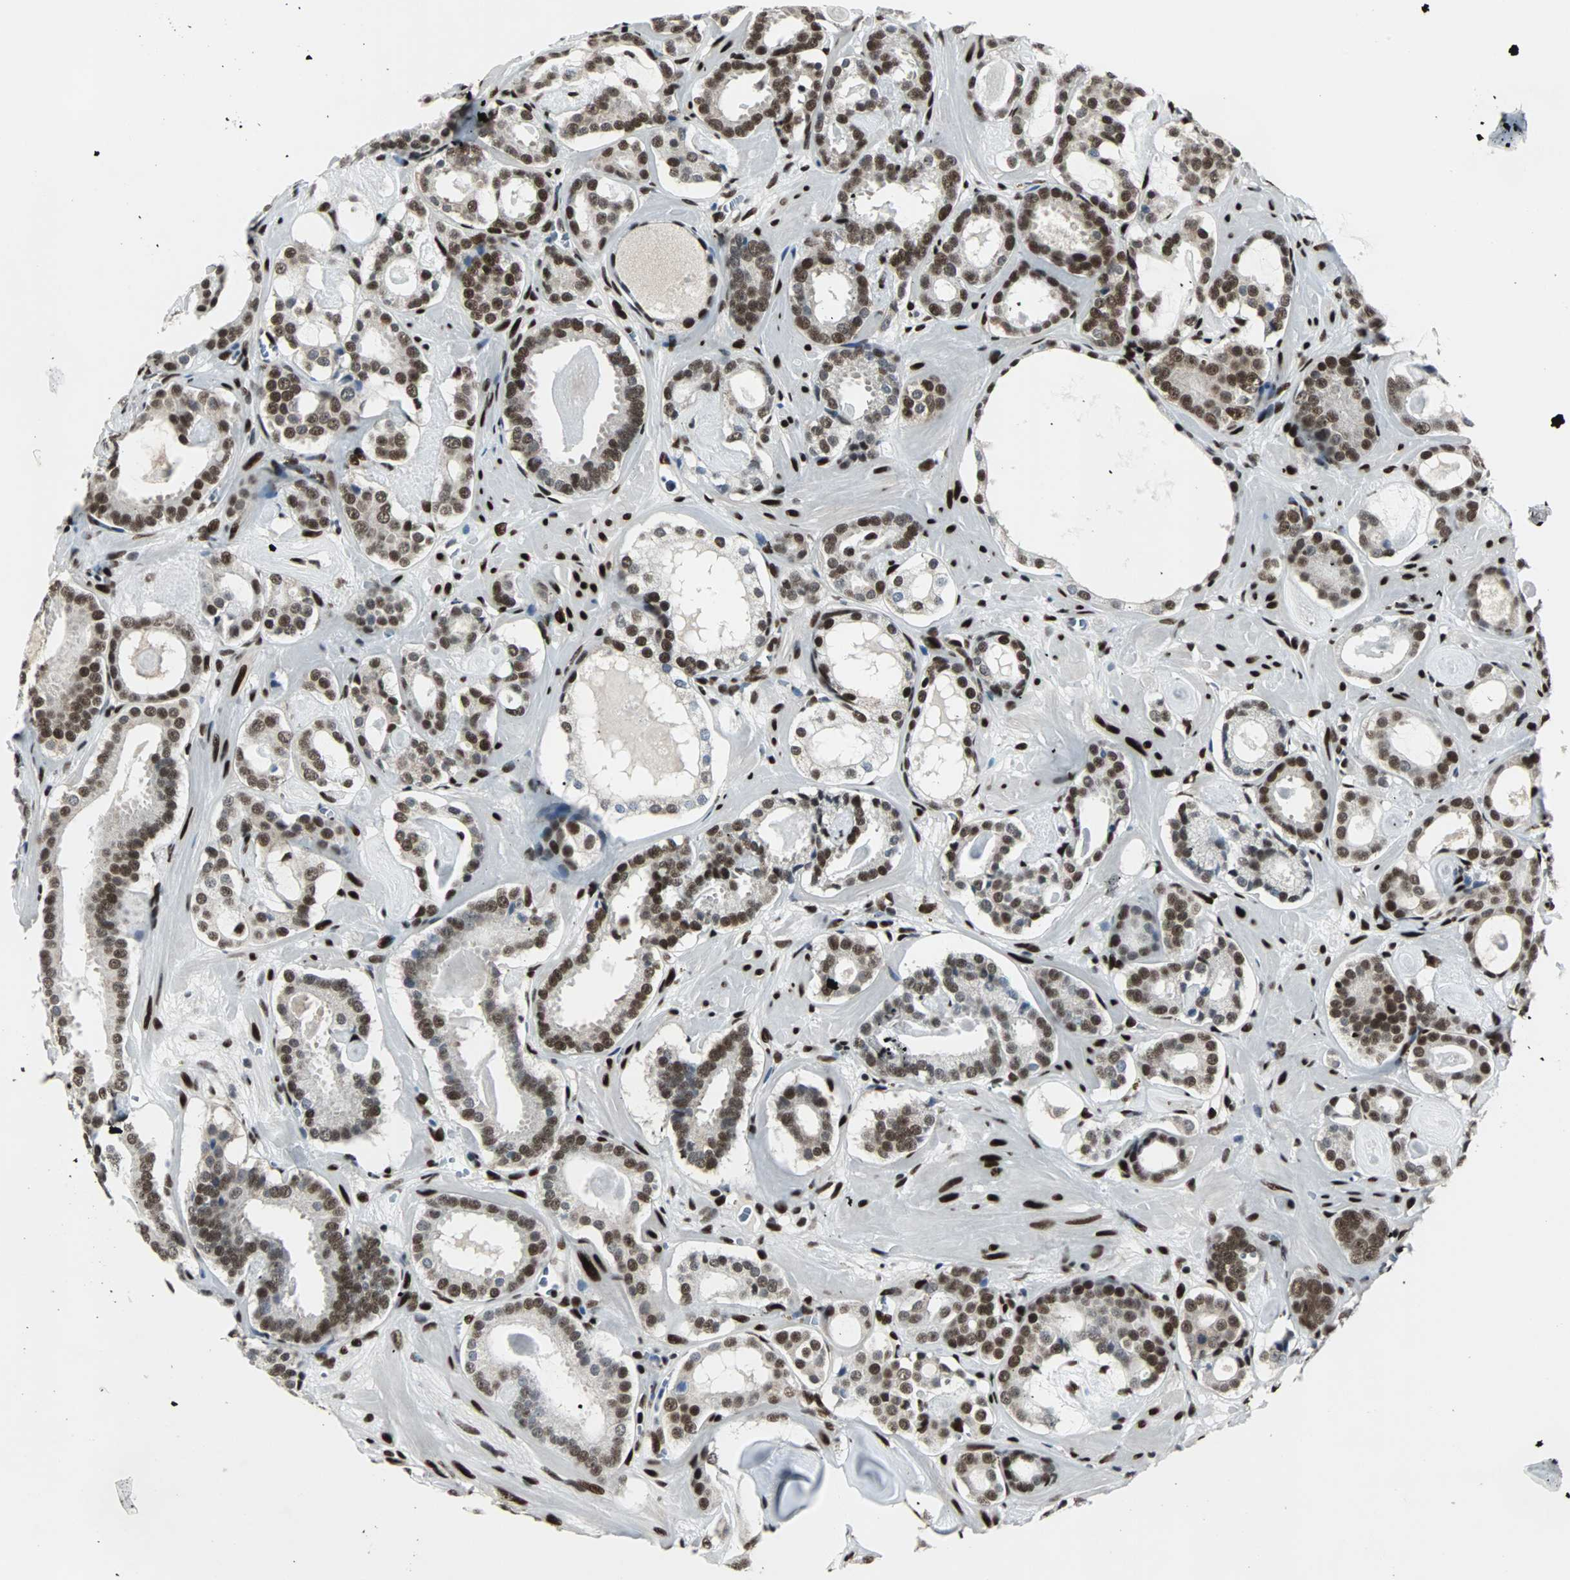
{"staining": {"intensity": "strong", "quantity": ">75%", "location": "nuclear"}, "tissue": "prostate cancer", "cell_type": "Tumor cells", "image_type": "cancer", "snomed": [{"axis": "morphology", "description": "Adenocarcinoma, Low grade"}, {"axis": "topography", "description": "Prostate"}], "caption": "The image reveals a brown stain indicating the presence of a protein in the nuclear of tumor cells in prostate cancer (adenocarcinoma (low-grade)).", "gene": "MEF2D", "patient": {"sex": "male", "age": 57}}